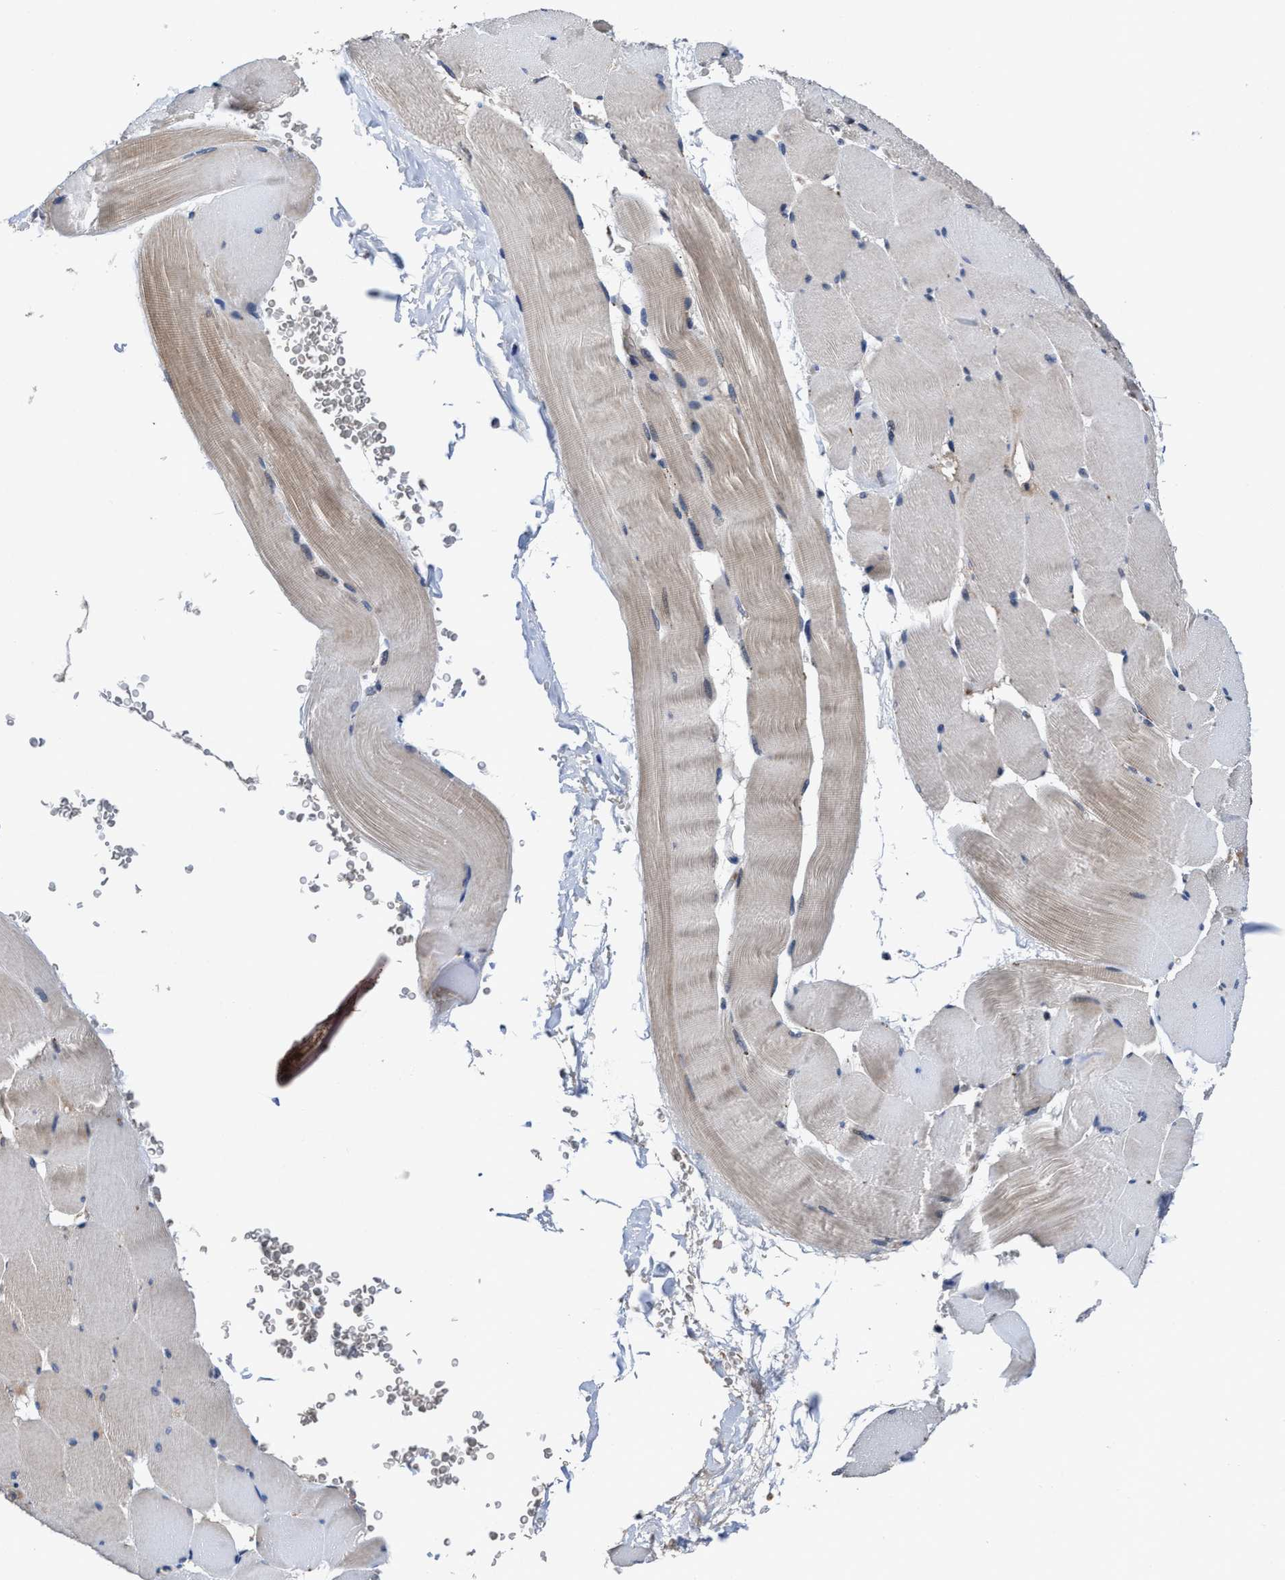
{"staining": {"intensity": "weak", "quantity": "<25%", "location": "cytoplasmic/membranous"}, "tissue": "skeletal muscle", "cell_type": "Myocytes", "image_type": "normal", "snomed": [{"axis": "morphology", "description": "Normal tissue, NOS"}, {"axis": "topography", "description": "Skeletal muscle"}], "caption": "Immunohistochemistry micrograph of normal skeletal muscle stained for a protein (brown), which exhibits no positivity in myocytes. The staining is performed using DAB brown chromogen with nuclei counter-stained in using hematoxylin.", "gene": "CACNA1D", "patient": {"sex": "male", "age": 62}}